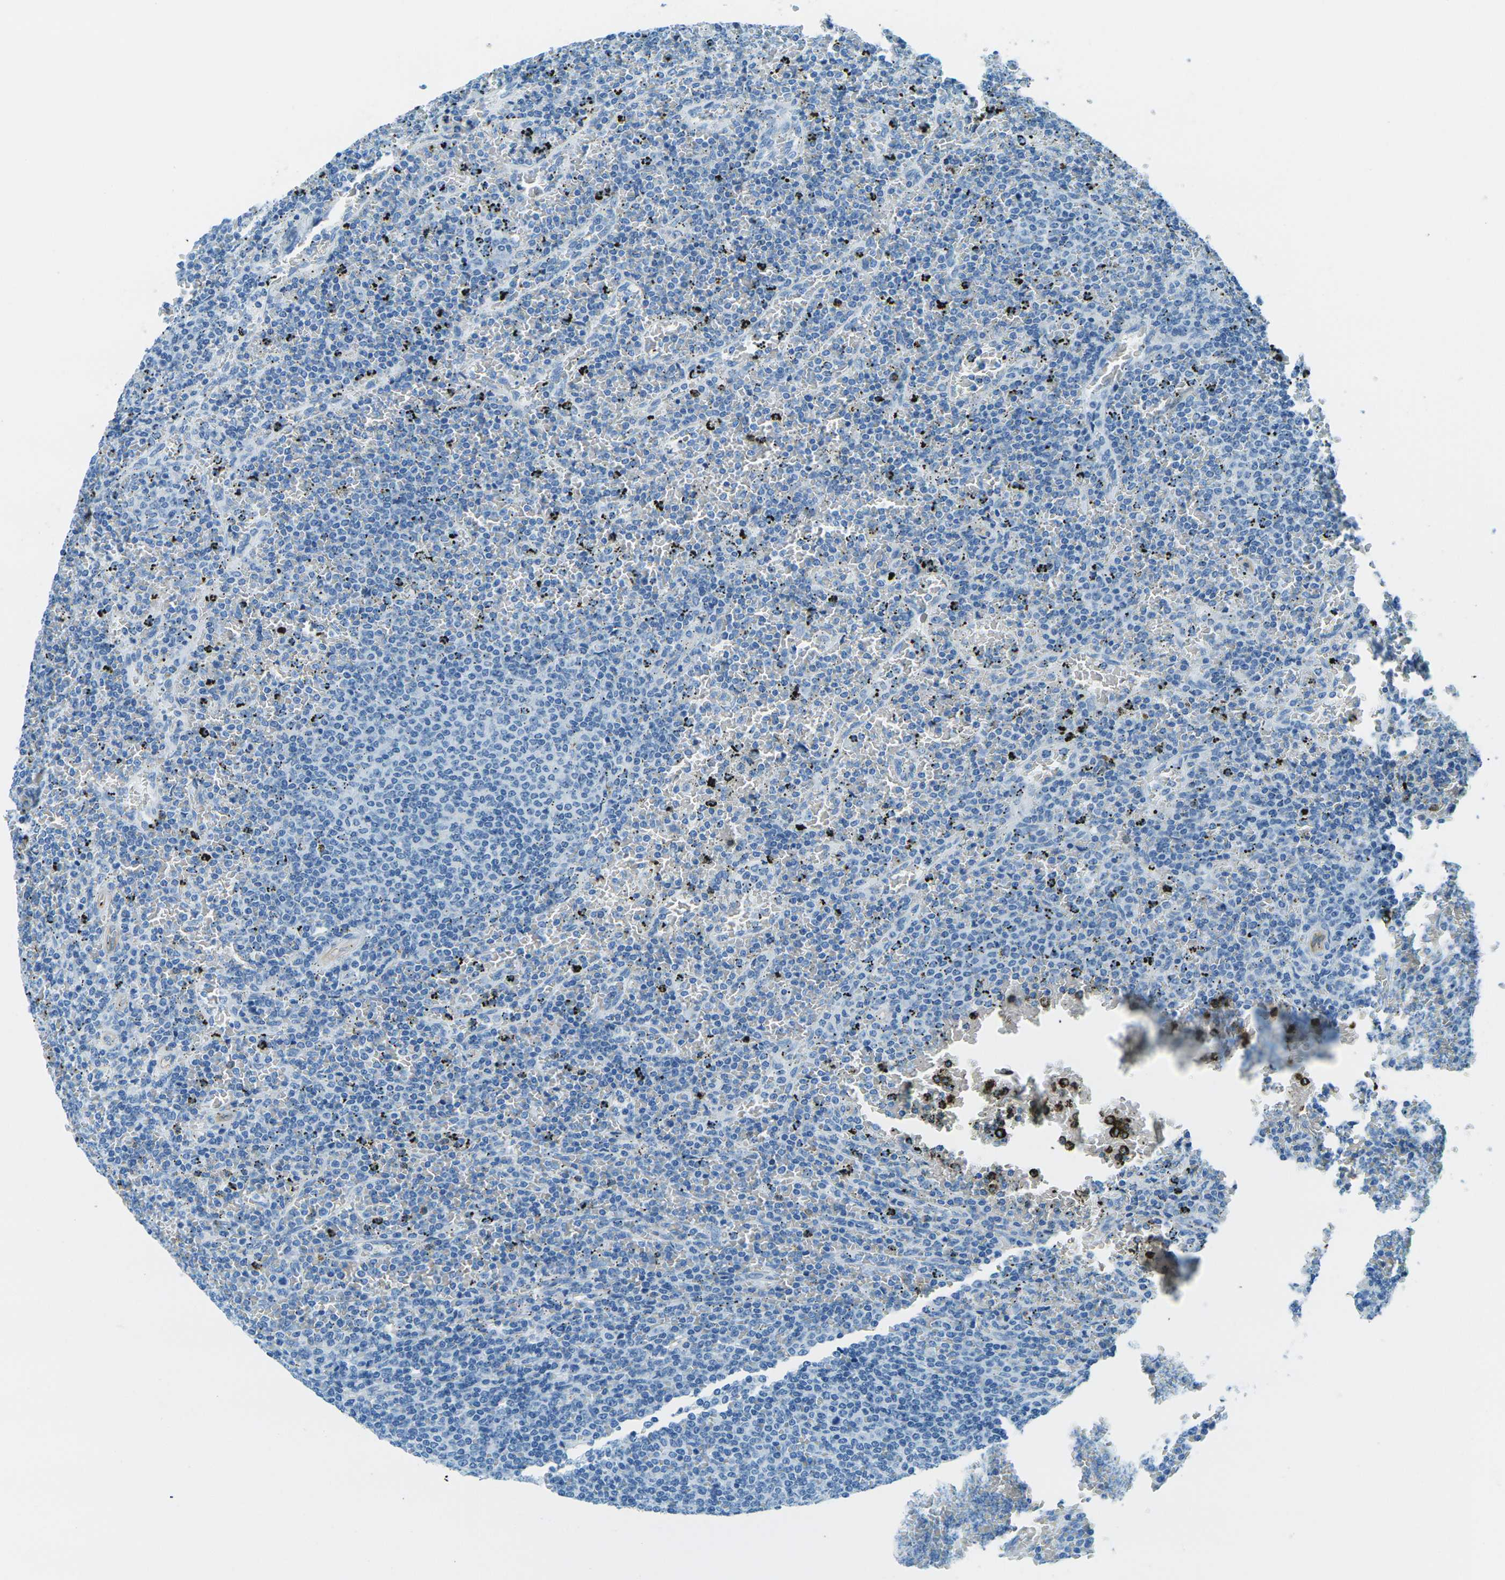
{"staining": {"intensity": "negative", "quantity": "none", "location": "none"}, "tissue": "lymphoma", "cell_type": "Tumor cells", "image_type": "cancer", "snomed": [{"axis": "morphology", "description": "Malignant lymphoma, non-Hodgkin's type, Low grade"}, {"axis": "topography", "description": "Spleen"}], "caption": "An immunohistochemistry photomicrograph of low-grade malignant lymphoma, non-Hodgkin's type is shown. There is no staining in tumor cells of low-grade malignant lymphoma, non-Hodgkin's type.", "gene": "OCLN", "patient": {"sex": "female", "age": 77}}